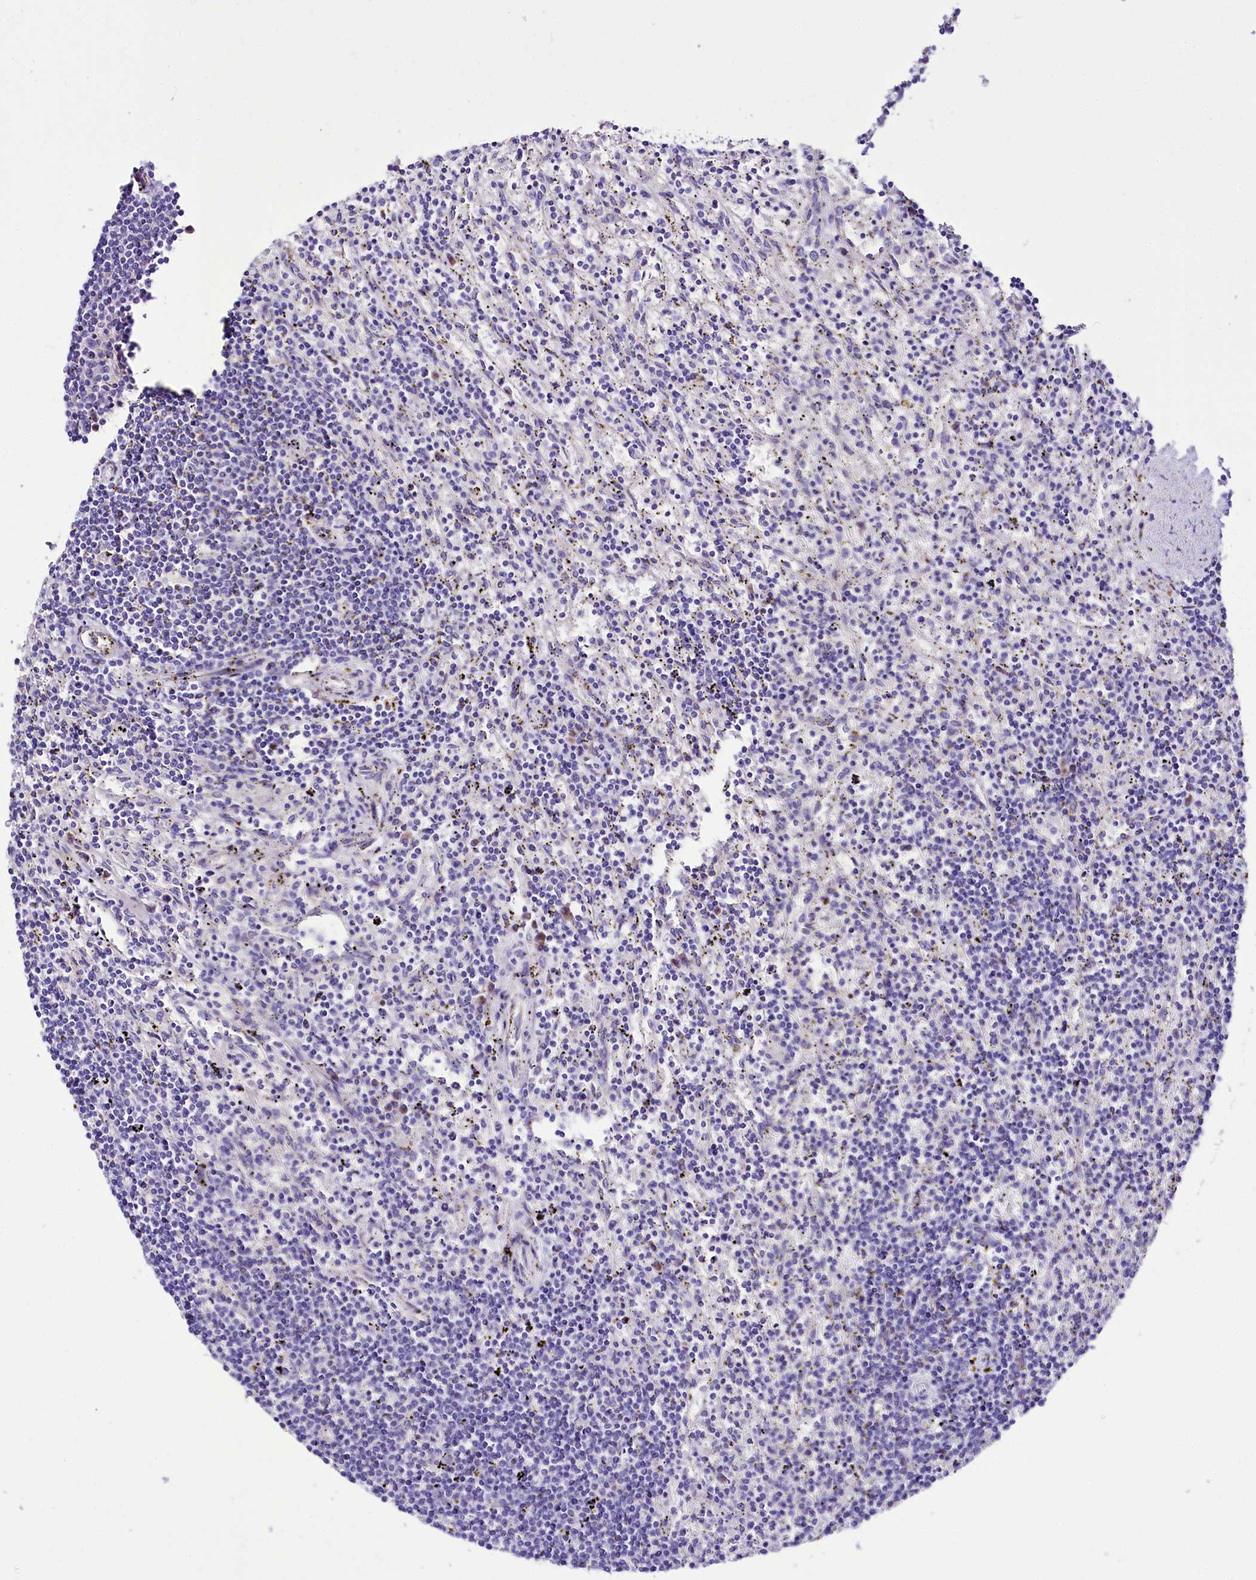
{"staining": {"intensity": "negative", "quantity": "none", "location": "none"}, "tissue": "lymphoma", "cell_type": "Tumor cells", "image_type": "cancer", "snomed": [{"axis": "morphology", "description": "Malignant lymphoma, non-Hodgkin's type, Low grade"}, {"axis": "topography", "description": "Spleen"}], "caption": "Tumor cells are negative for protein expression in human malignant lymphoma, non-Hodgkin's type (low-grade). (Brightfield microscopy of DAB (3,3'-diaminobenzidine) immunohistochemistry (IHC) at high magnification).", "gene": "A2ML1", "patient": {"sex": "male", "age": 76}}